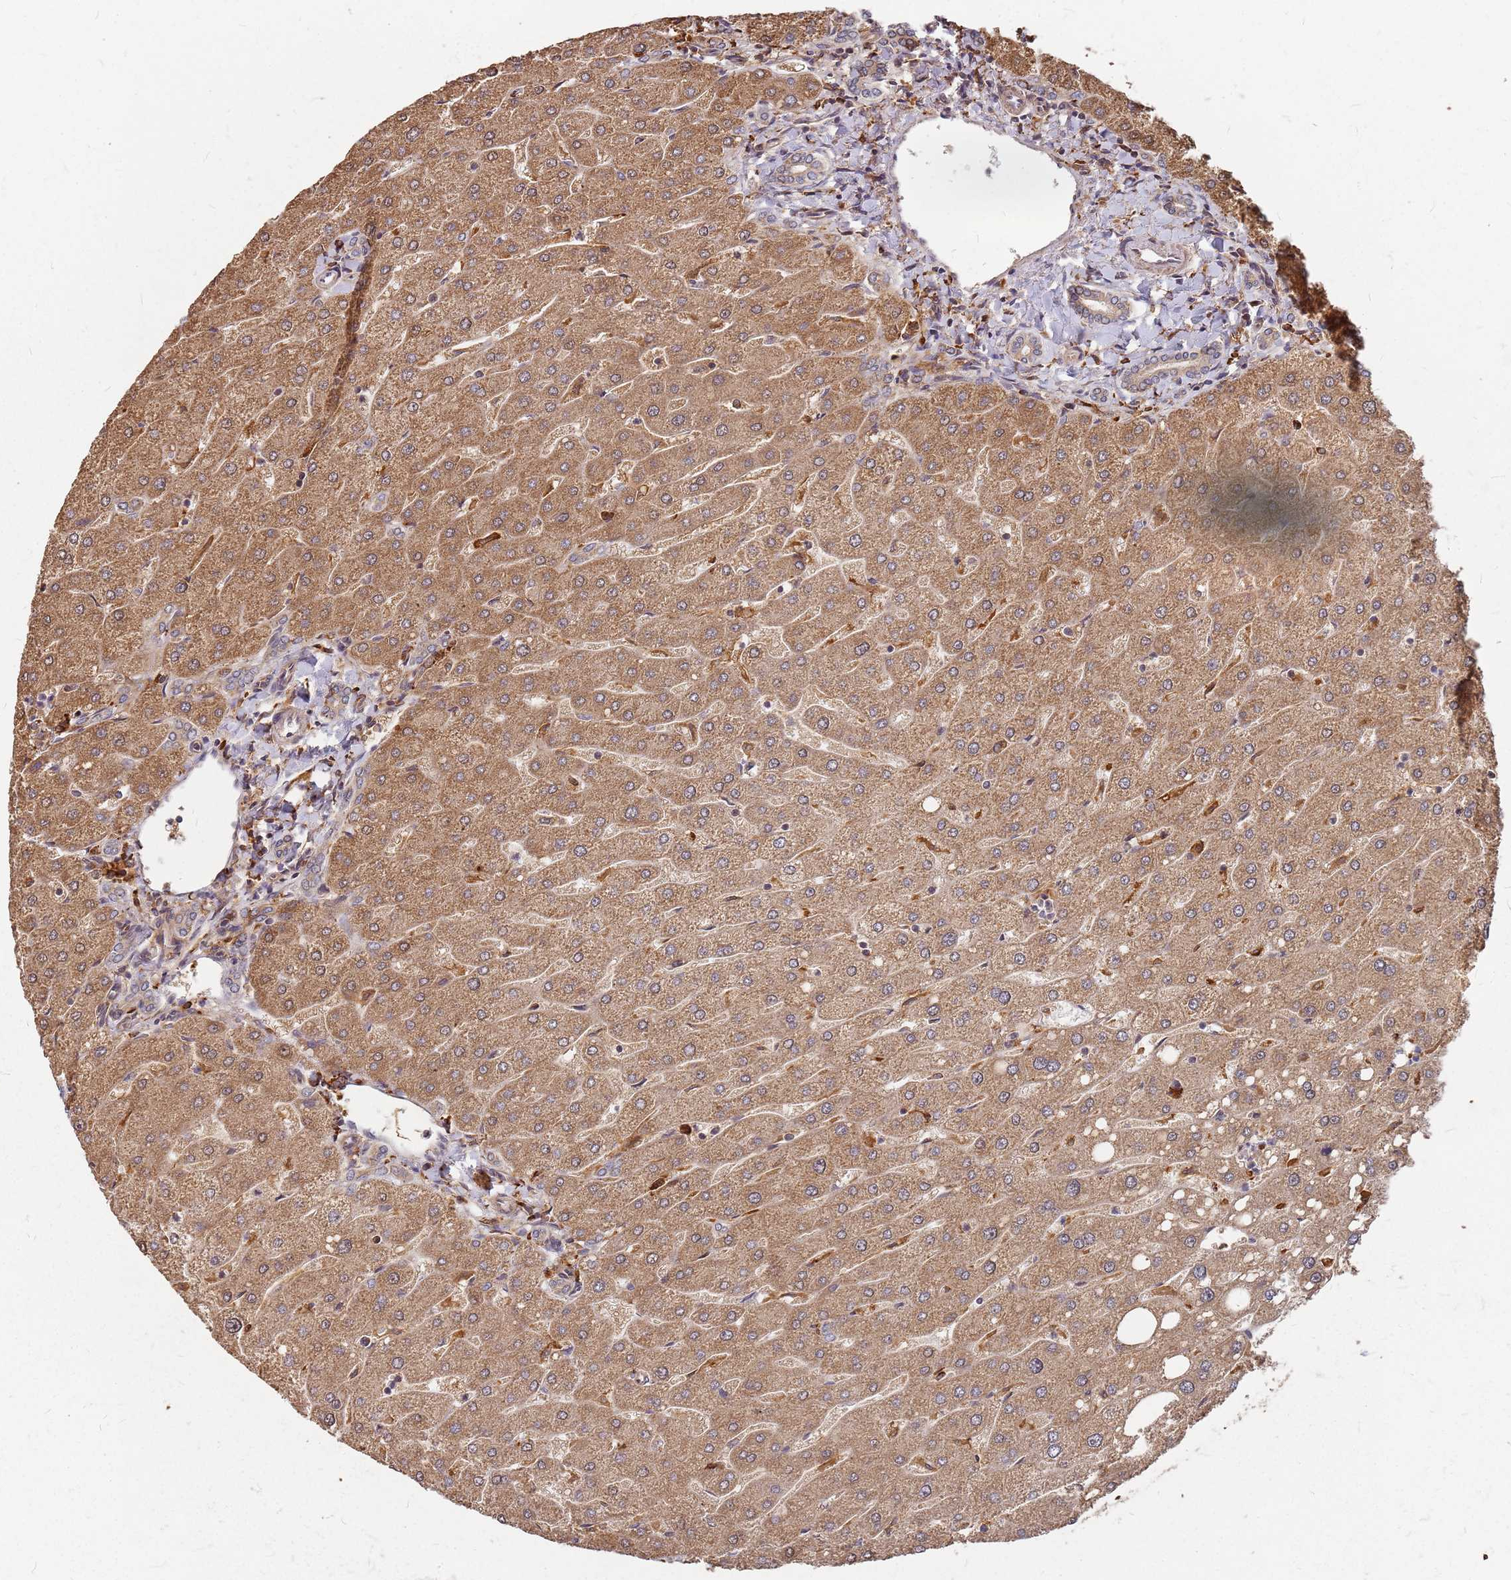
{"staining": {"intensity": "weak", "quantity": ">75%", "location": "cytoplasmic/membranous"}, "tissue": "liver", "cell_type": "Cholangiocytes", "image_type": "normal", "snomed": [{"axis": "morphology", "description": "Normal tissue, NOS"}, {"axis": "topography", "description": "Liver"}], "caption": "Immunohistochemistry (IHC) histopathology image of benign human liver stained for a protein (brown), which exhibits low levels of weak cytoplasmic/membranous staining in approximately >75% of cholangiocytes.", "gene": "TRABD", "patient": {"sex": "male", "age": 67}}